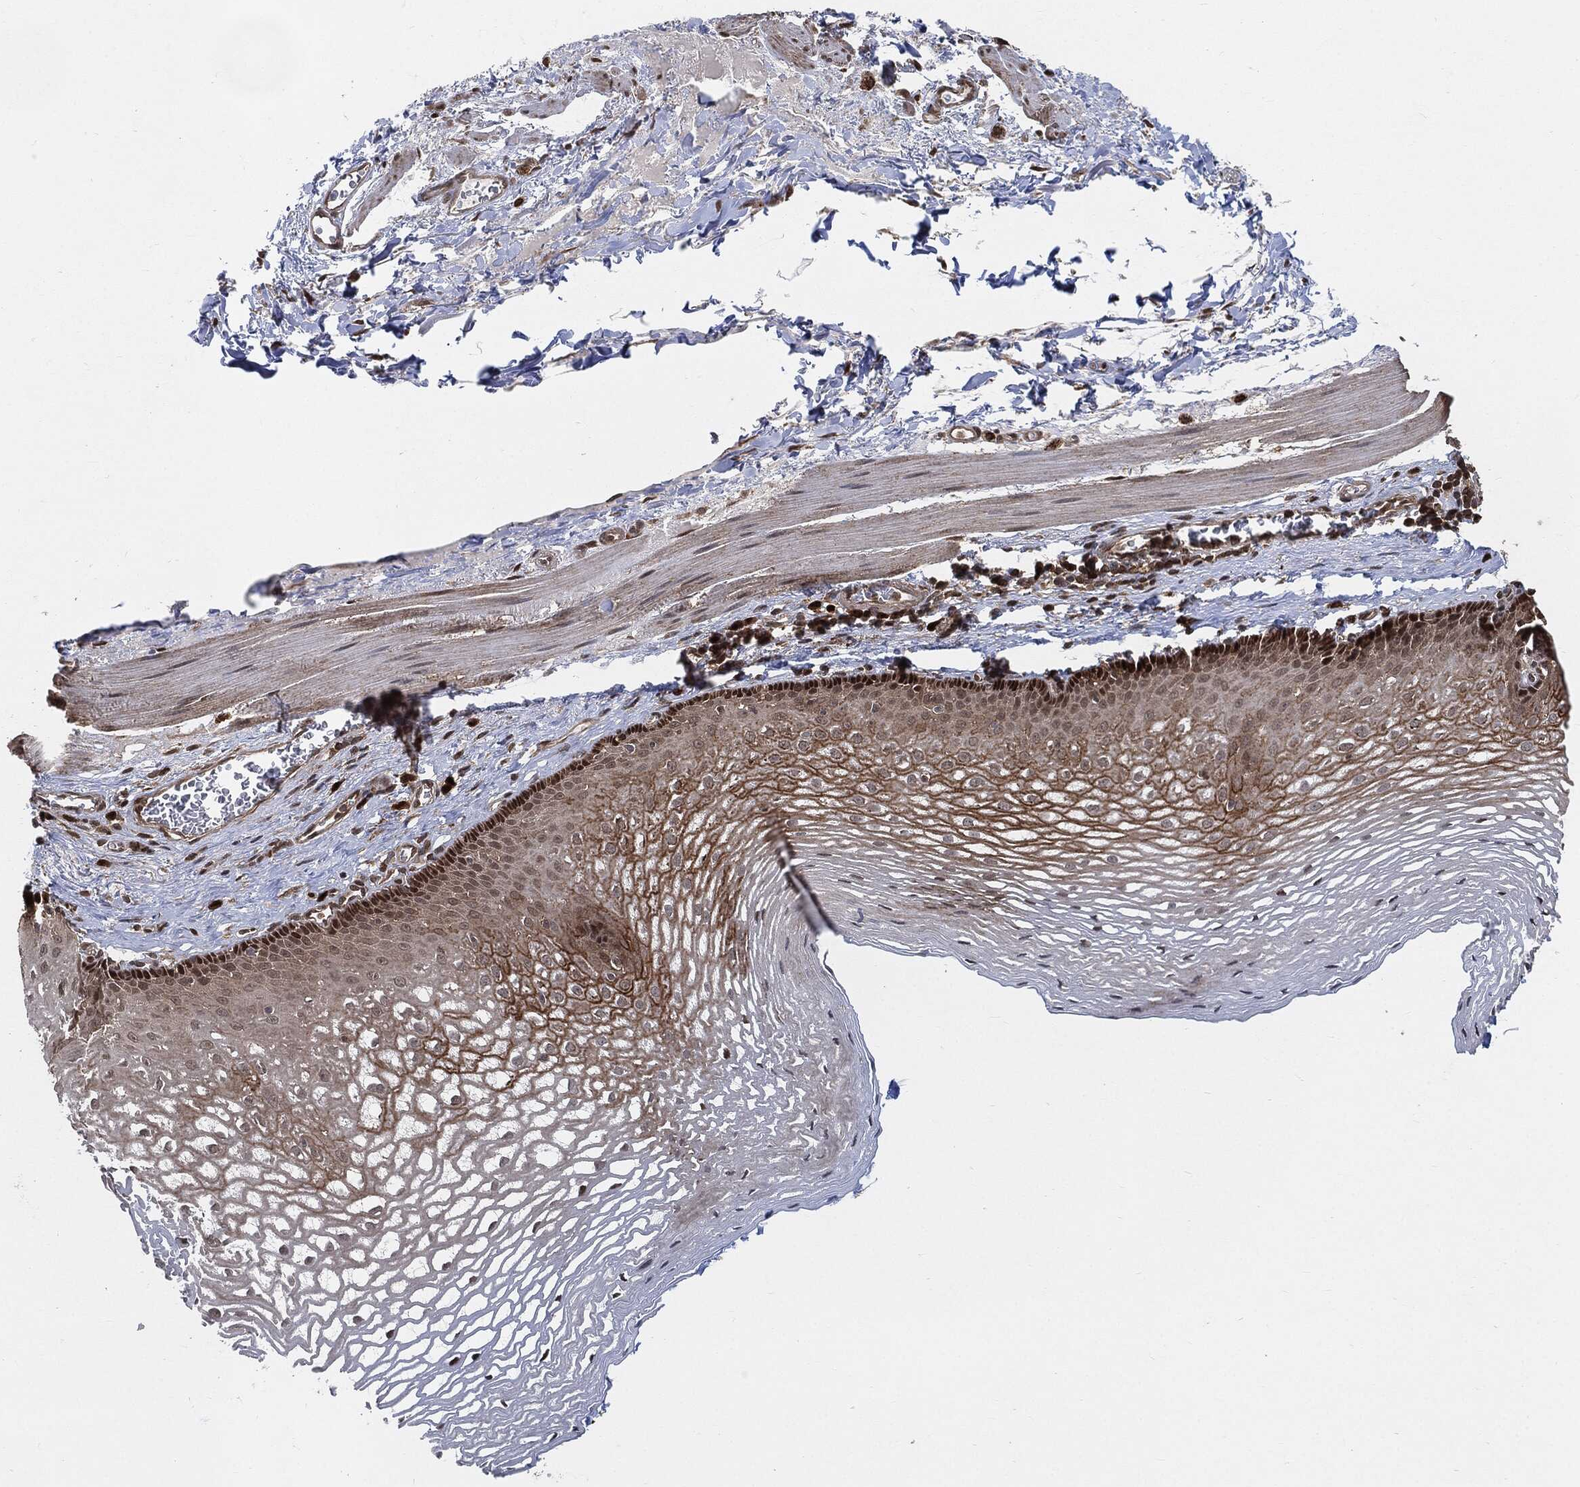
{"staining": {"intensity": "moderate", "quantity": "25%-75%", "location": "cytoplasmic/membranous,nuclear"}, "tissue": "esophagus", "cell_type": "Squamous epithelial cells", "image_type": "normal", "snomed": [{"axis": "morphology", "description": "Normal tissue, NOS"}, {"axis": "topography", "description": "Esophagus"}], "caption": "Immunohistochemistry (IHC) image of unremarkable esophagus stained for a protein (brown), which demonstrates medium levels of moderate cytoplasmic/membranous,nuclear positivity in about 25%-75% of squamous epithelial cells.", "gene": "CUTA", "patient": {"sex": "male", "age": 76}}